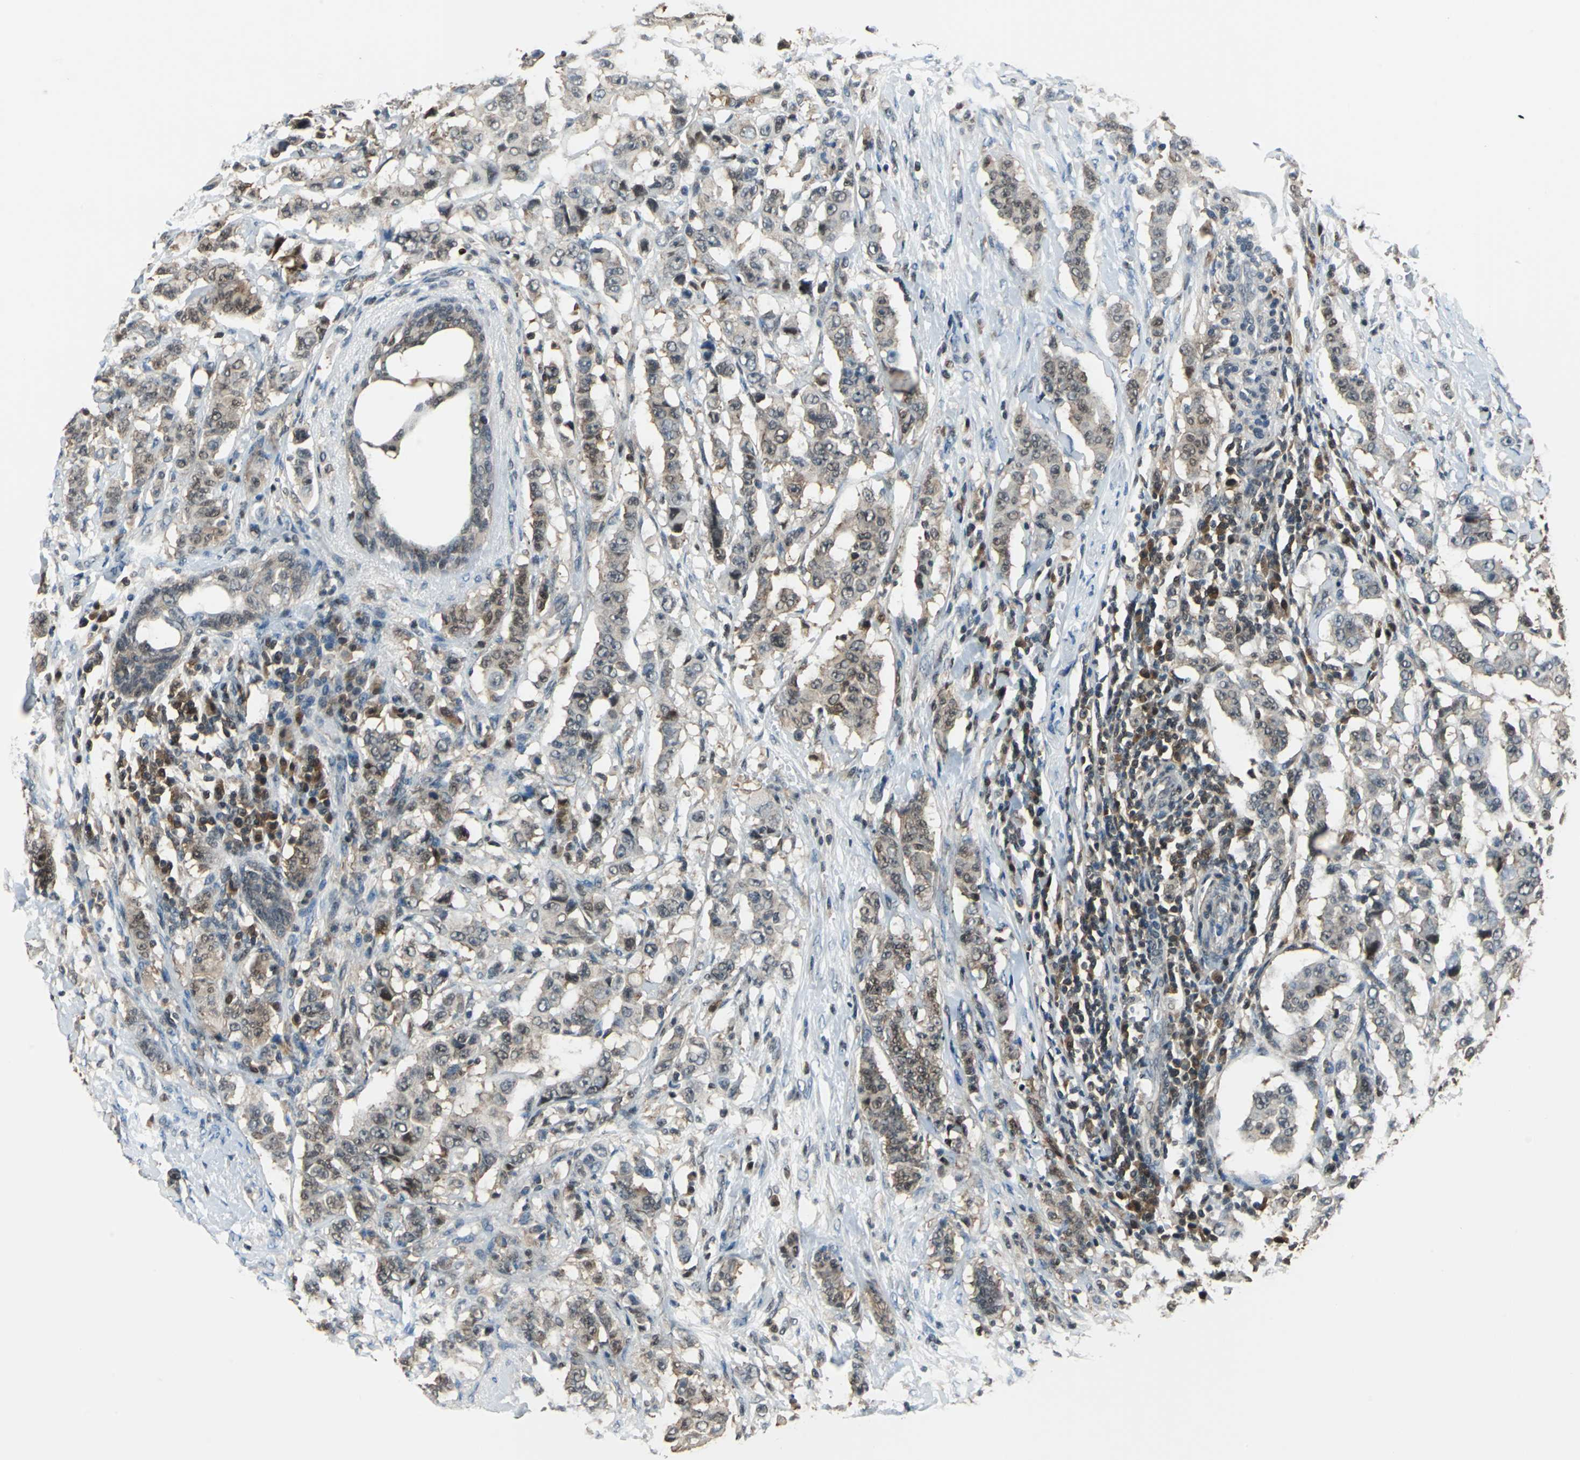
{"staining": {"intensity": "moderate", "quantity": ">75%", "location": "cytoplasmic/membranous,nuclear"}, "tissue": "breast cancer", "cell_type": "Tumor cells", "image_type": "cancer", "snomed": [{"axis": "morphology", "description": "Duct carcinoma"}, {"axis": "topography", "description": "Breast"}], "caption": "Immunohistochemistry histopathology image of human breast cancer (intraductal carcinoma) stained for a protein (brown), which displays medium levels of moderate cytoplasmic/membranous and nuclear positivity in about >75% of tumor cells.", "gene": "PSME1", "patient": {"sex": "female", "age": 40}}